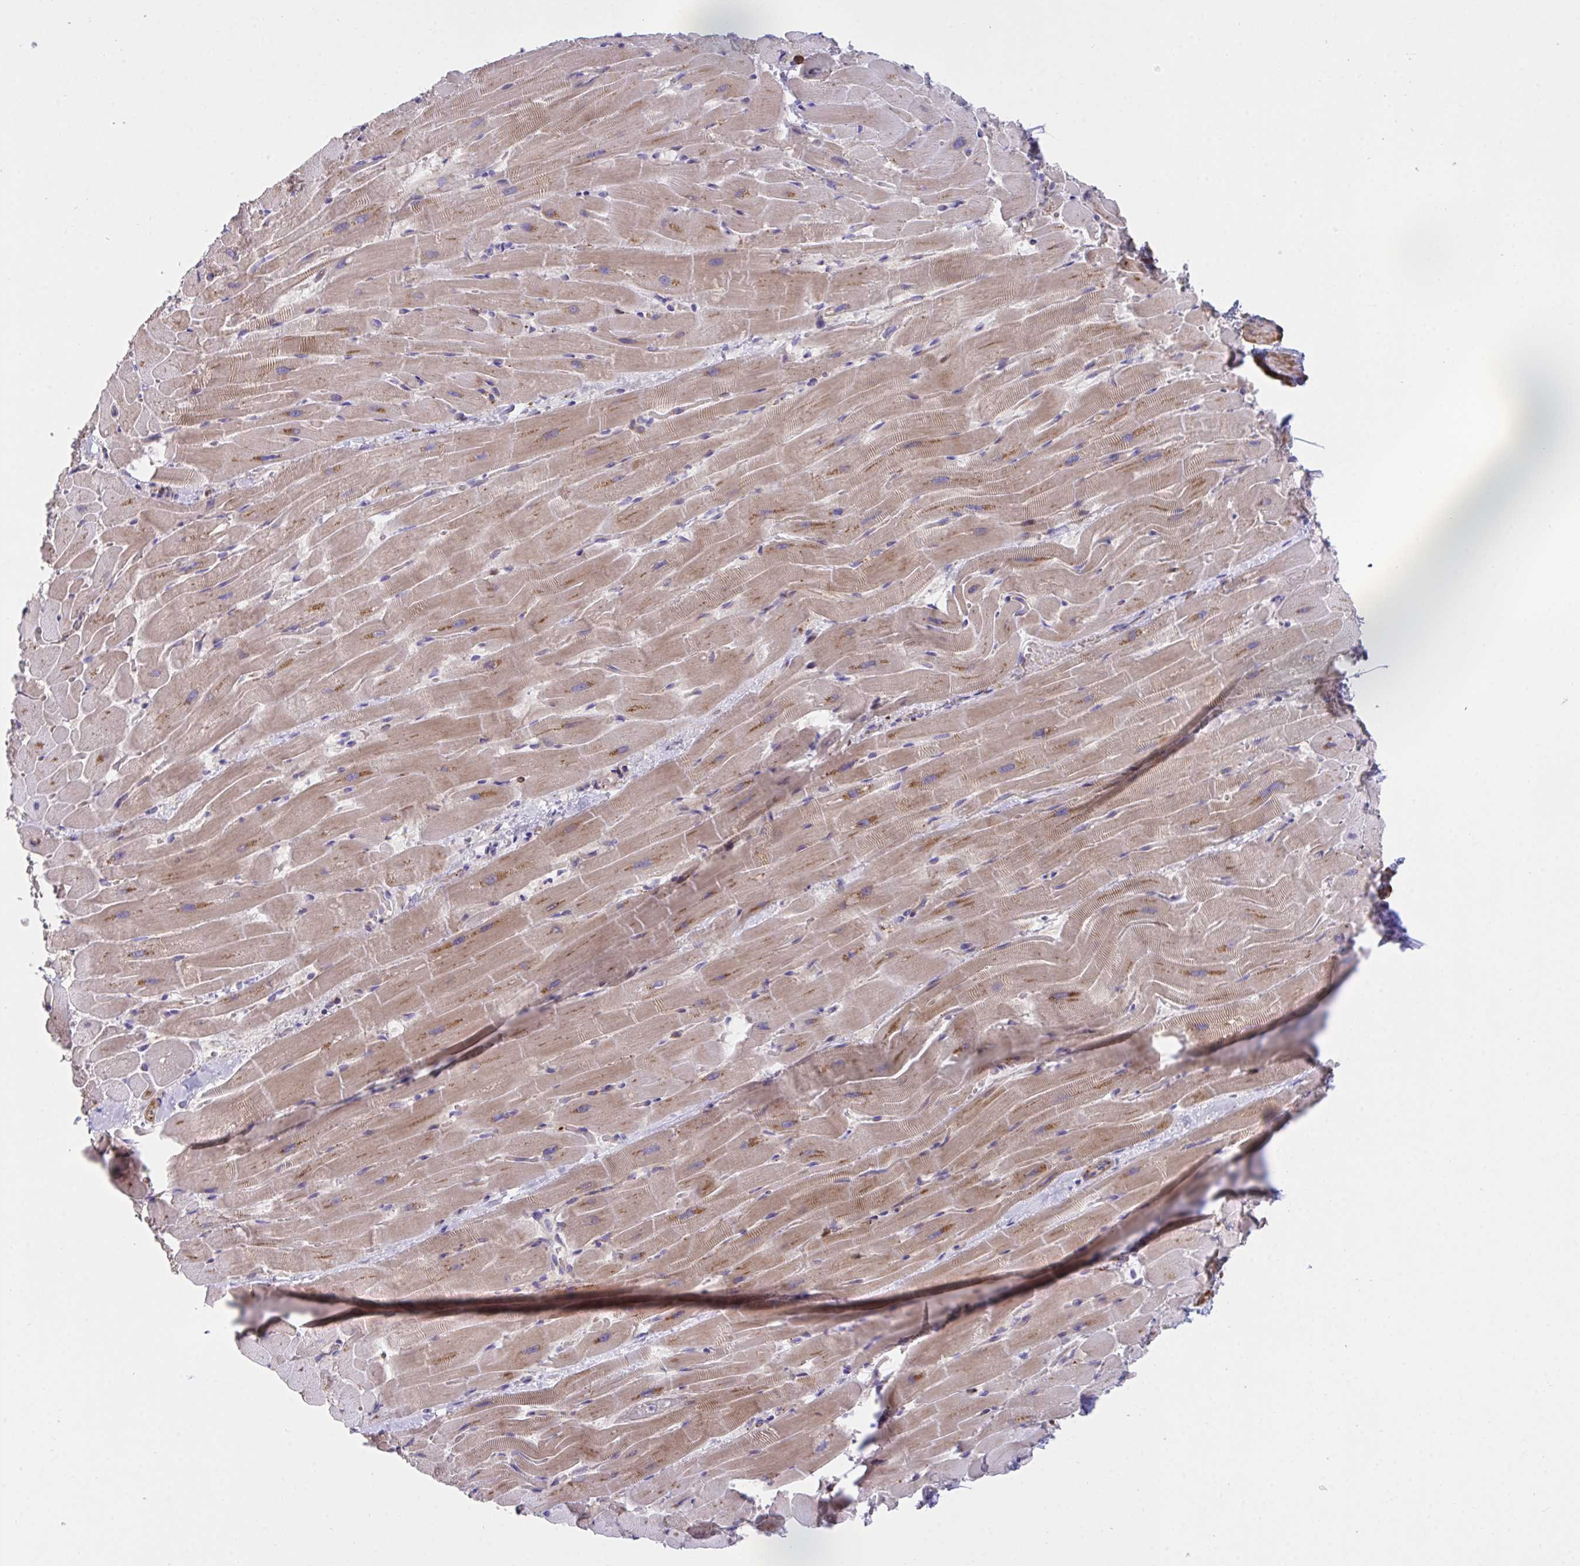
{"staining": {"intensity": "weak", "quantity": "25%-75%", "location": "cytoplasmic/membranous,nuclear"}, "tissue": "heart muscle", "cell_type": "Cardiomyocytes", "image_type": "normal", "snomed": [{"axis": "morphology", "description": "Normal tissue, NOS"}, {"axis": "topography", "description": "Heart"}], "caption": "The micrograph demonstrates immunohistochemical staining of unremarkable heart muscle. There is weak cytoplasmic/membranous,nuclear staining is appreciated in about 25%-75% of cardiomyocytes.", "gene": "PPIH", "patient": {"sex": "male", "age": 37}}